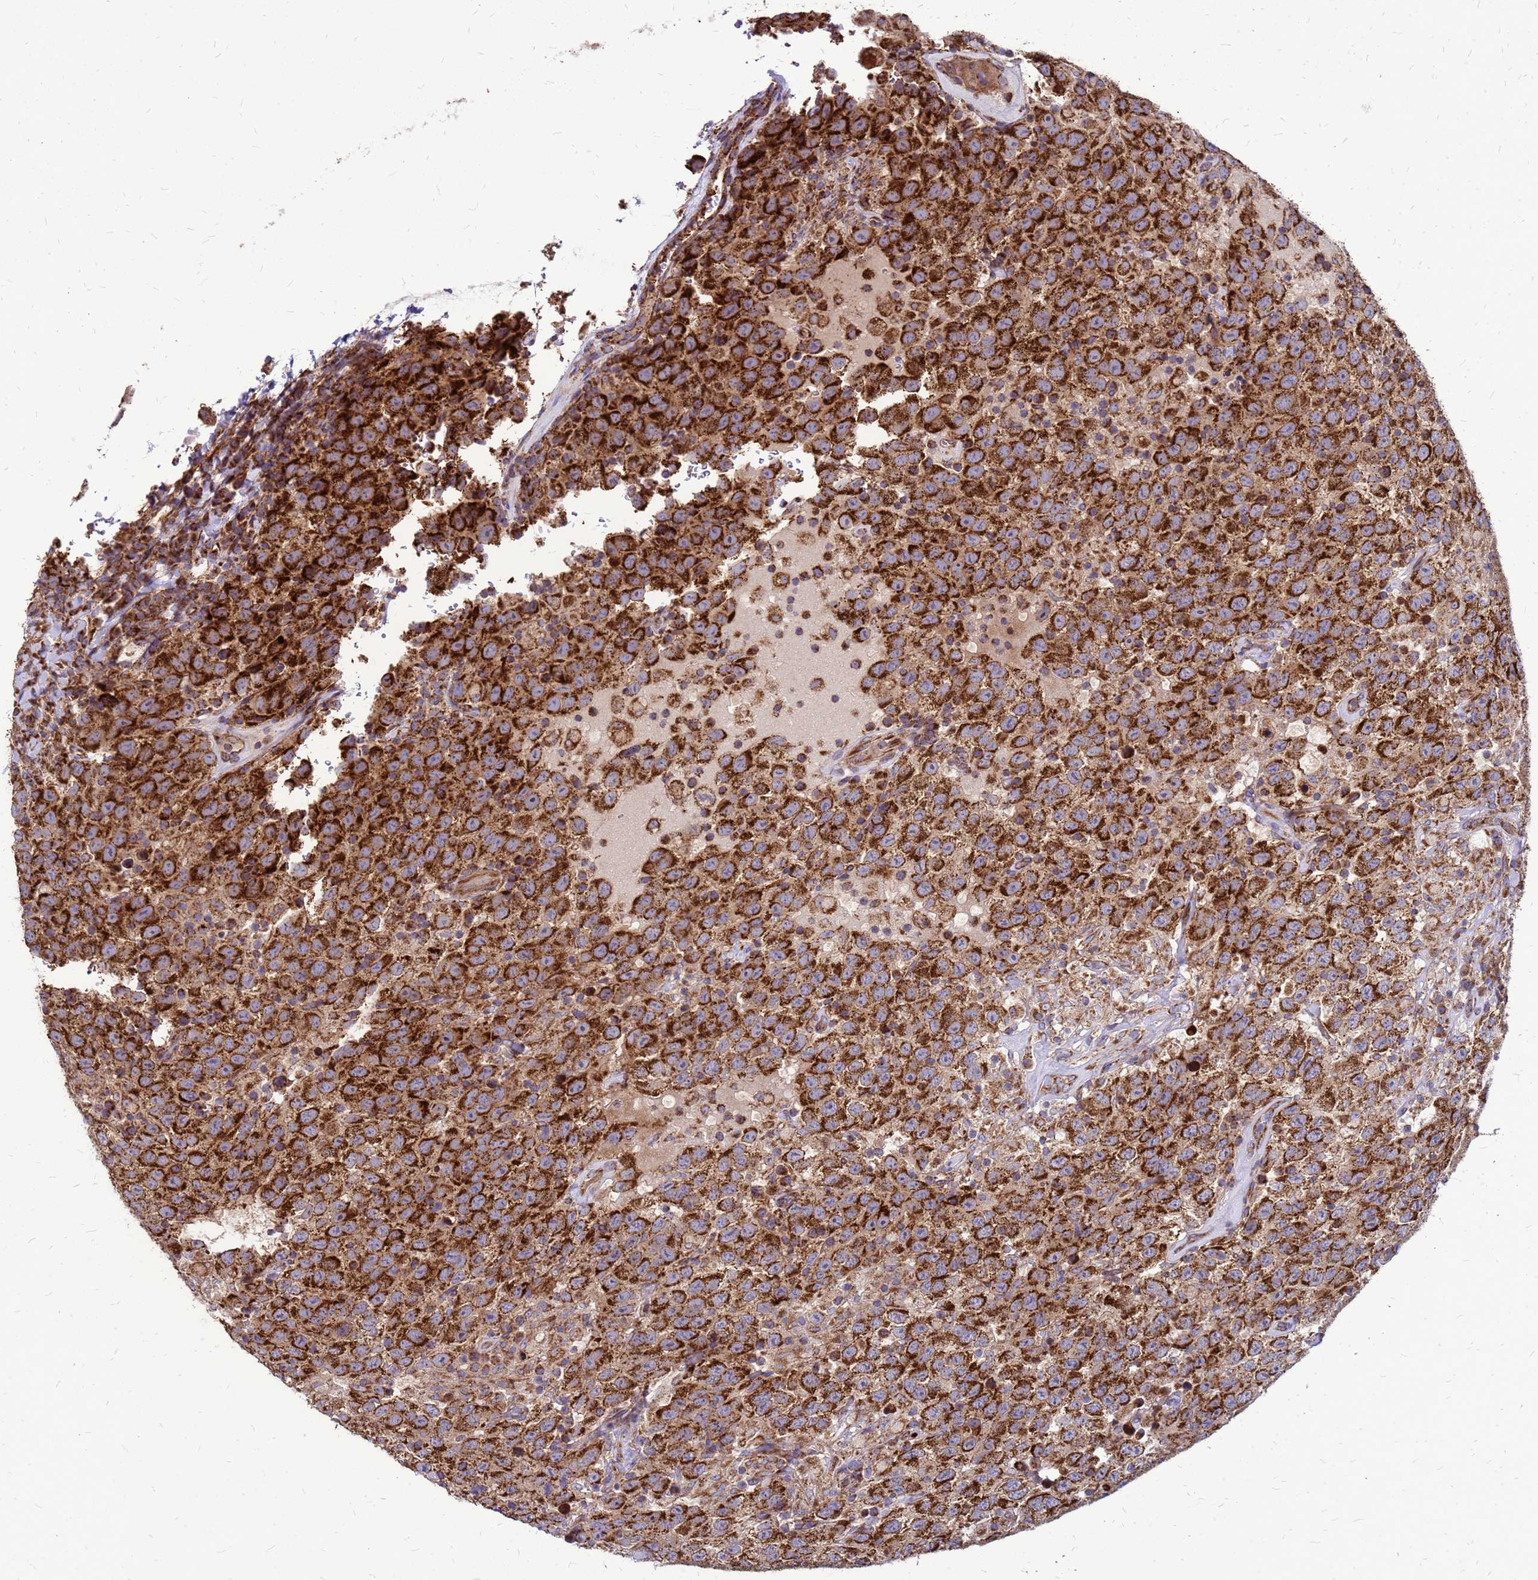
{"staining": {"intensity": "strong", "quantity": ">75%", "location": "cytoplasmic/membranous"}, "tissue": "testis cancer", "cell_type": "Tumor cells", "image_type": "cancer", "snomed": [{"axis": "morphology", "description": "Seminoma, NOS"}, {"axis": "topography", "description": "Testis"}], "caption": "Tumor cells display high levels of strong cytoplasmic/membranous staining in approximately >75% of cells in seminoma (testis). The protein of interest is stained brown, and the nuclei are stained in blue (DAB IHC with brightfield microscopy, high magnification).", "gene": "FSTL4", "patient": {"sex": "male", "age": 41}}